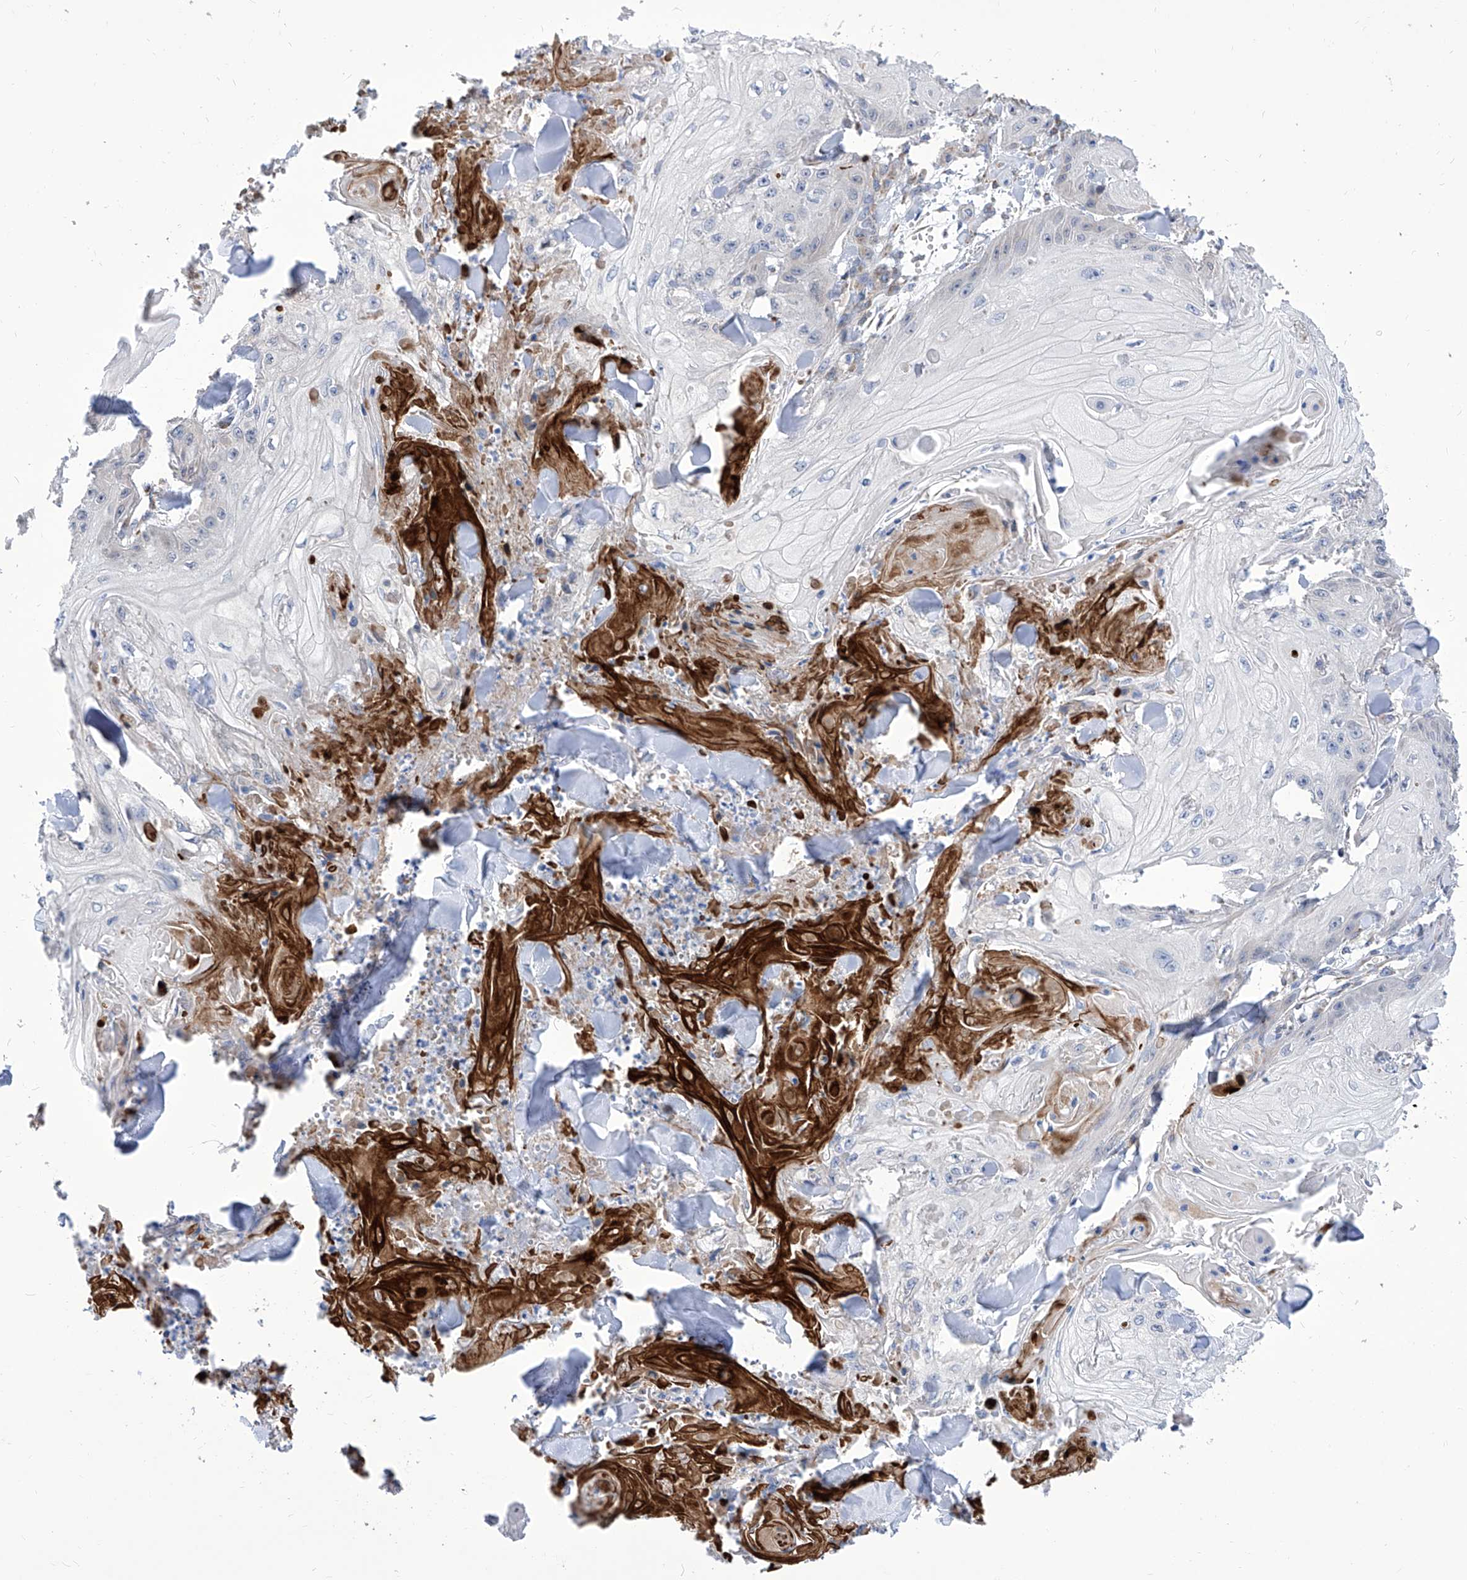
{"staining": {"intensity": "negative", "quantity": "none", "location": "none"}, "tissue": "skin cancer", "cell_type": "Tumor cells", "image_type": "cancer", "snomed": [{"axis": "morphology", "description": "Squamous cell carcinoma, NOS"}, {"axis": "topography", "description": "Skin"}], "caption": "Tumor cells are negative for brown protein staining in skin squamous cell carcinoma.", "gene": "TJAP1", "patient": {"sex": "male", "age": 74}}